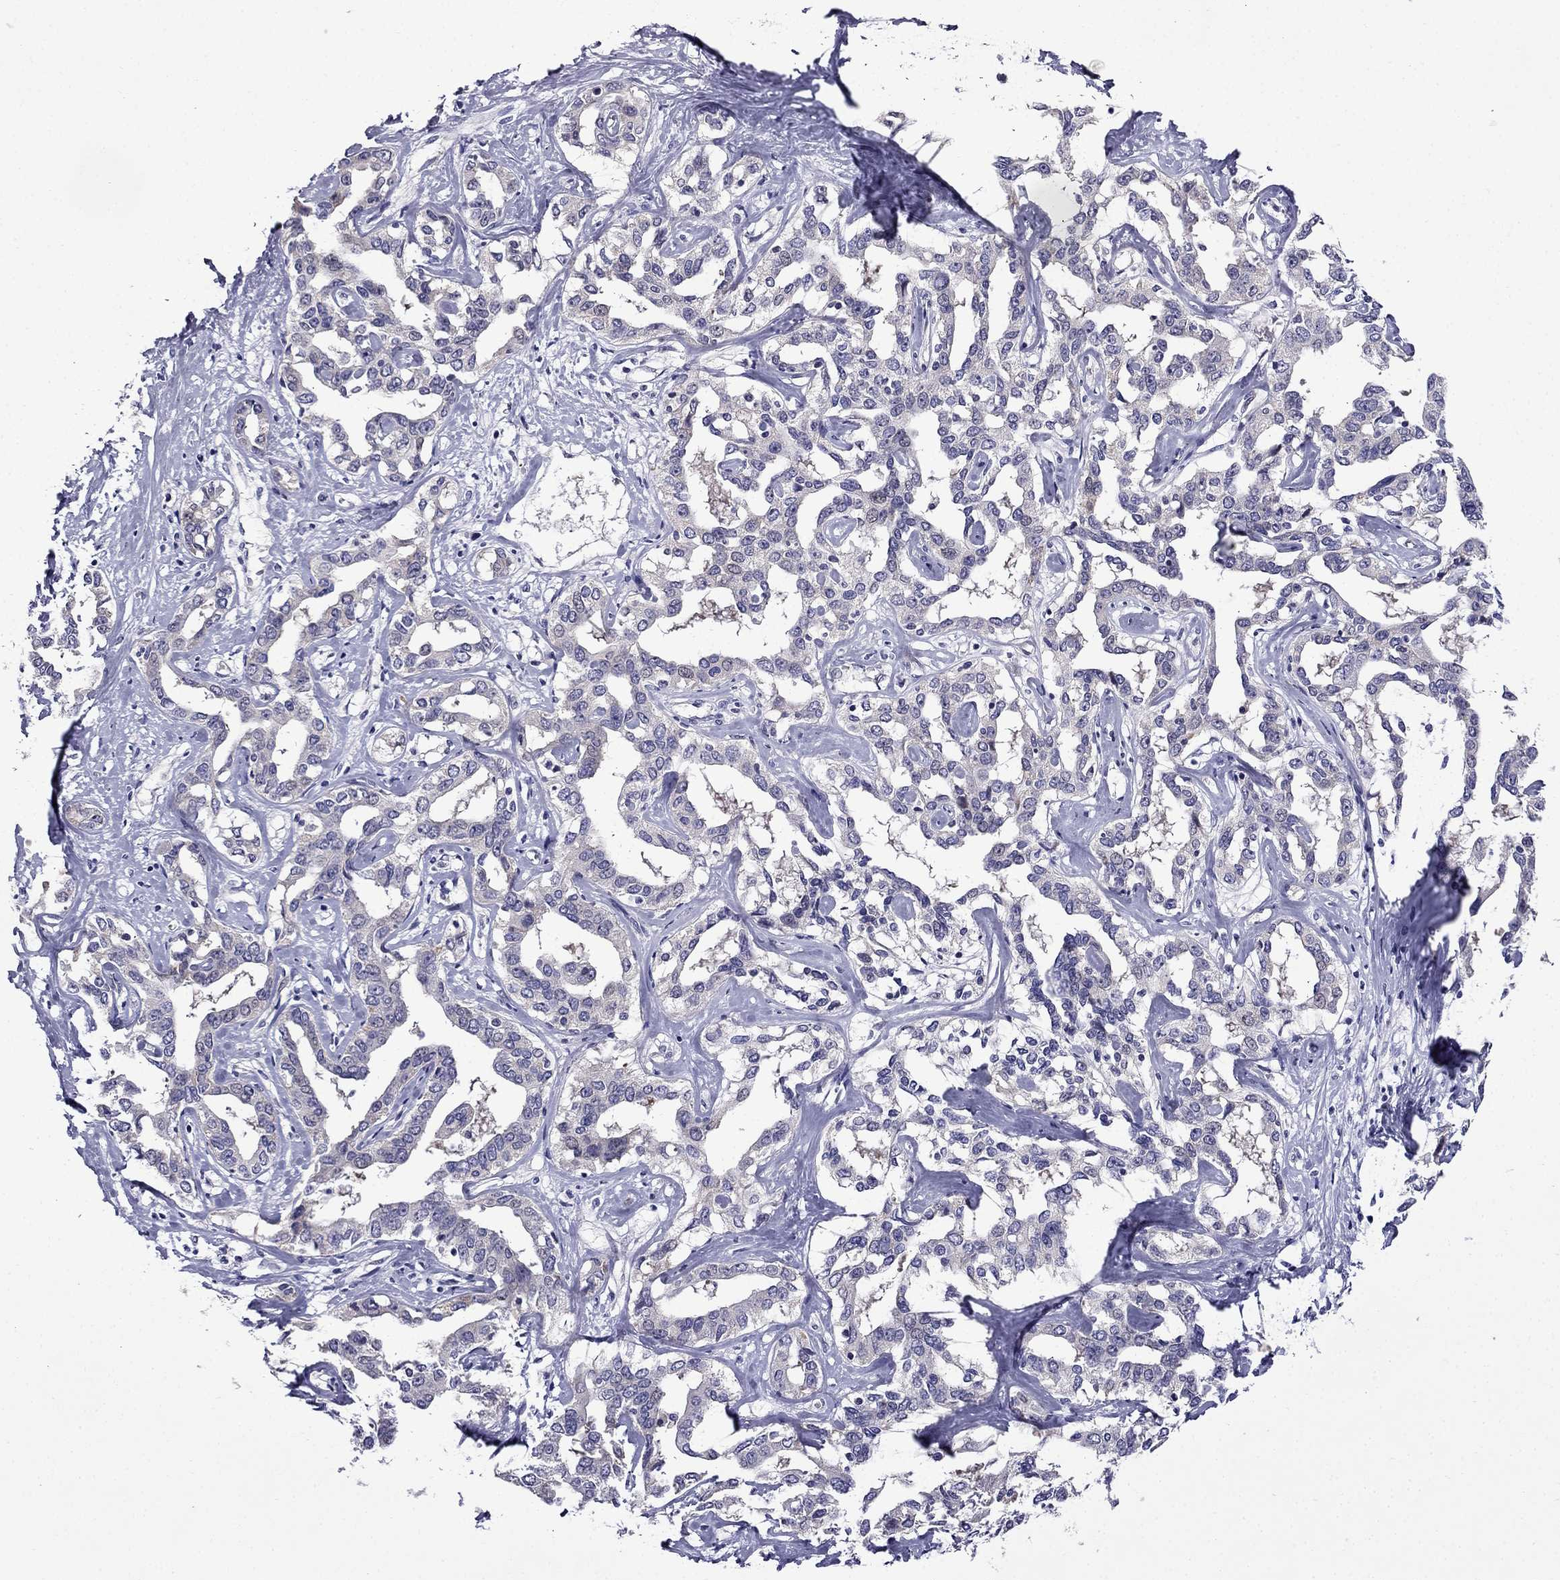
{"staining": {"intensity": "negative", "quantity": "none", "location": "none"}, "tissue": "liver cancer", "cell_type": "Tumor cells", "image_type": "cancer", "snomed": [{"axis": "morphology", "description": "Cholangiocarcinoma"}, {"axis": "topography", "description": "Liver"}], "caption": "Liver cancer stained for a protein using IHC reveals no expression tumor cells.", "gene": "PI16", "patient": {"sex": "male", "age": 59}}